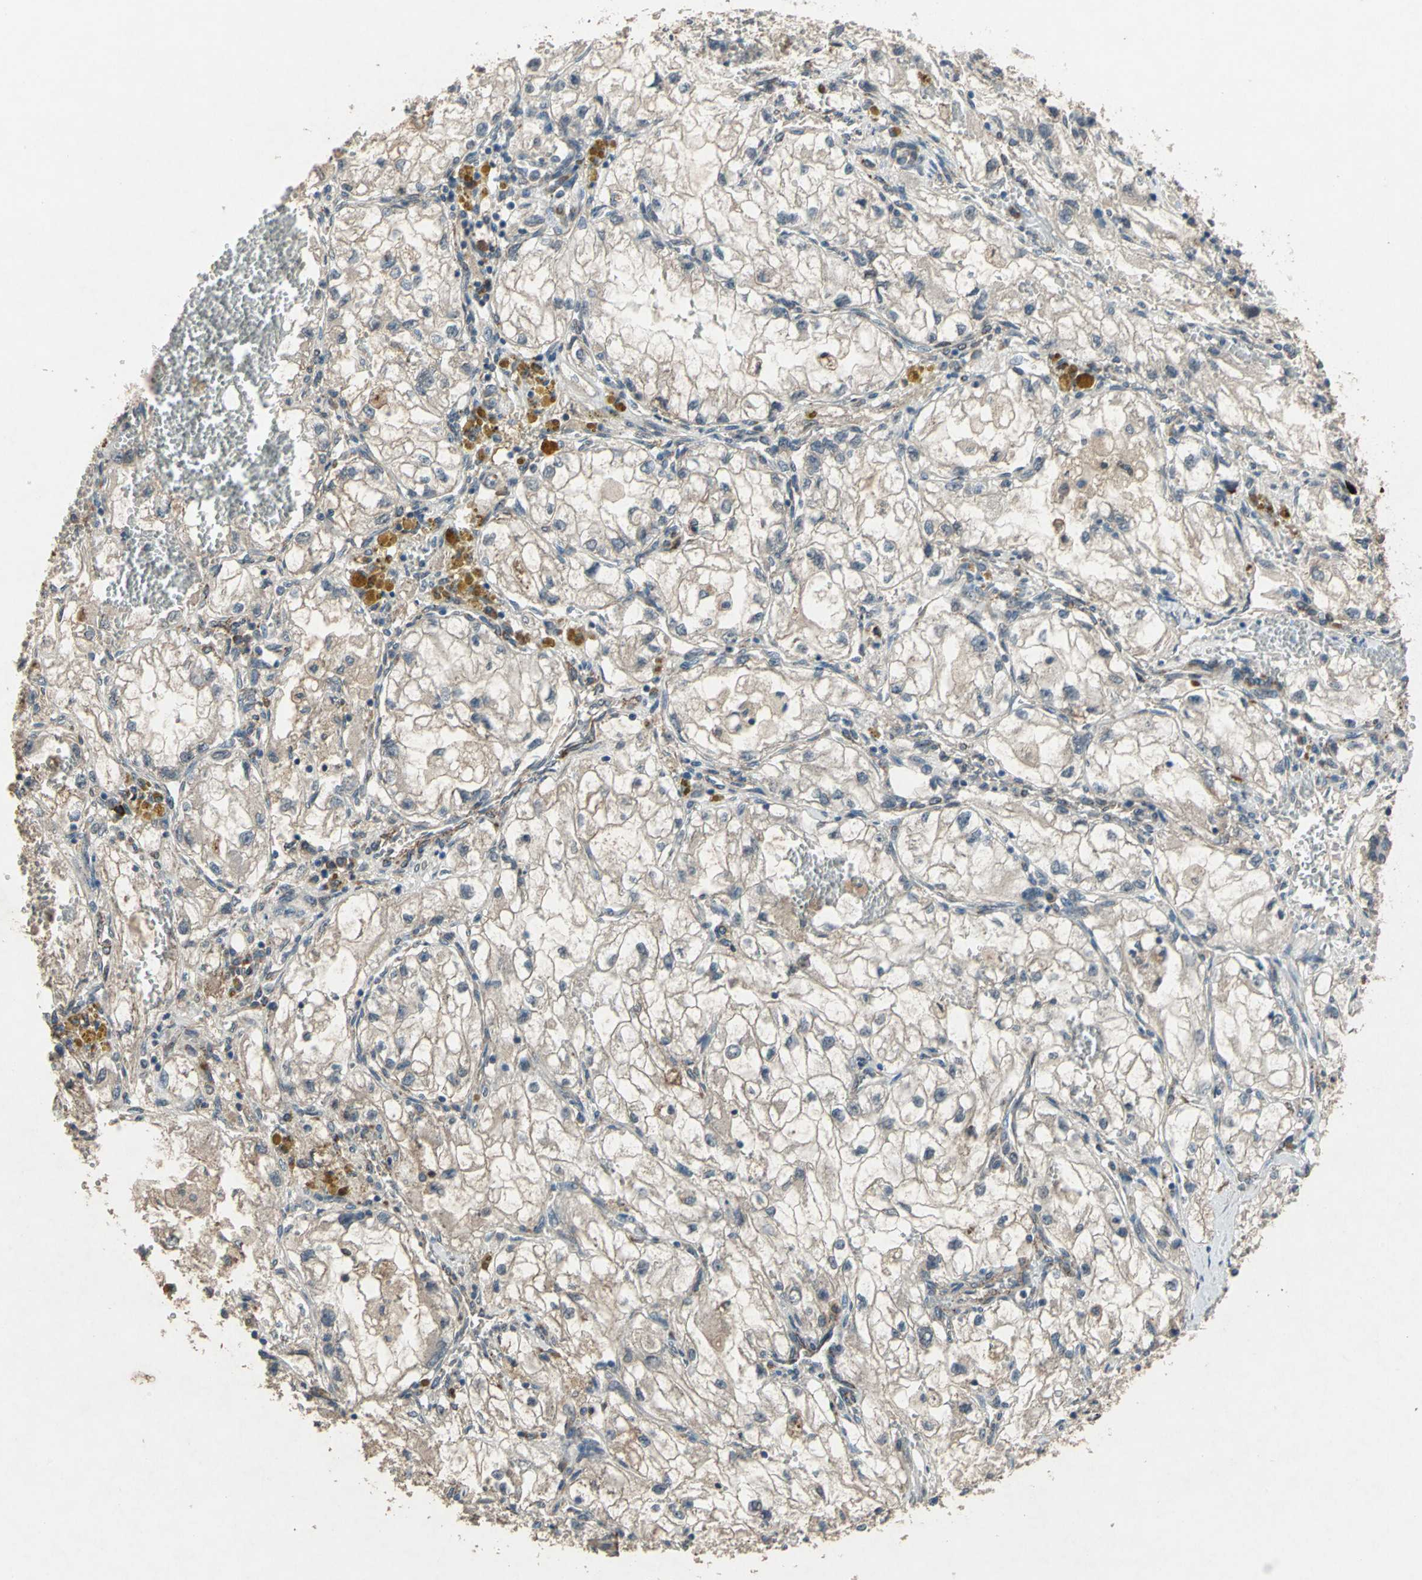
{"staining": {"intensity": "weak", "quantity": "25%-75%", "location": "cytoplasmic/membranous"}, "tissue": "renal cancer", "cell_type": "Tumor cells", "image_type": "cancer", "snomed": [{"axis": "morphology", "description": "Adenocarcinoma, NOS"}, {"axis": "topography", "description": "Kidney"}], "caption": "Immunohistochemical staining of renal cancer displays low levels of weak cytoplasmic/membranous protein staining in about 25%-75% of tumor cells.", "gene": "SEPTIN4", "patient": {"sex": "female", "age": 70}}